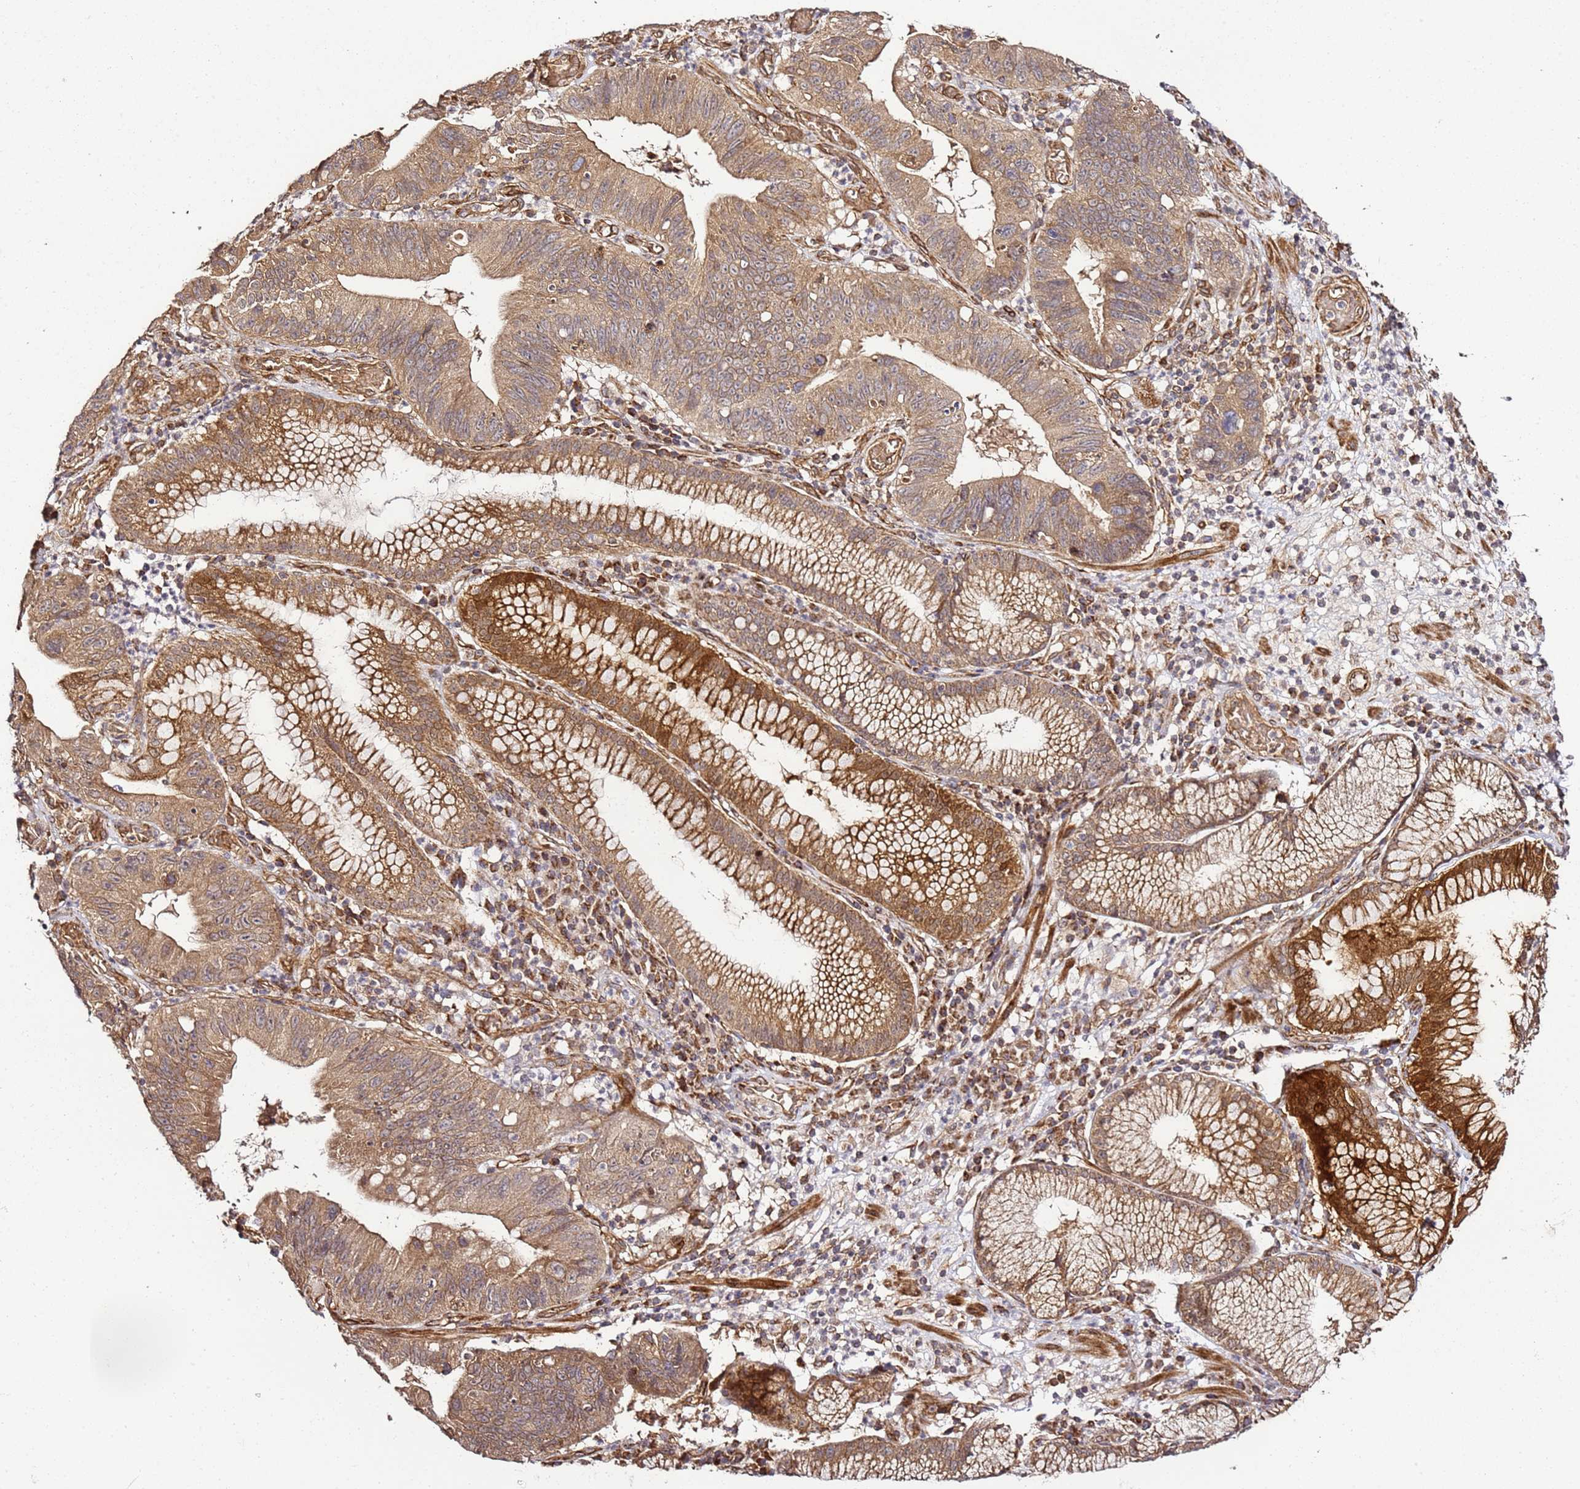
{"staining": {"intensity": "moderate", "quantity": ">75%", "location": "cytoplasmic/membranous"}, "tissue": "stomach cancer", "cell_type": "Tumor cells", "image_type": "cancer", "snomed": [{"axis": "morphology", "description": "Adenocarcinoma, NOS"}, {"axis": "topography", "description": "Stomach"}], "caption": "DAB (3,3'-diaminobenzidine) immunohistochemical staining of stomach adenocarcinoma reveals moderate cytoplasmic/membranous protein expression in about >75% of tumor cells.", "gene": "TM2D2", "patient": {"sex": "male", "age": 59}}